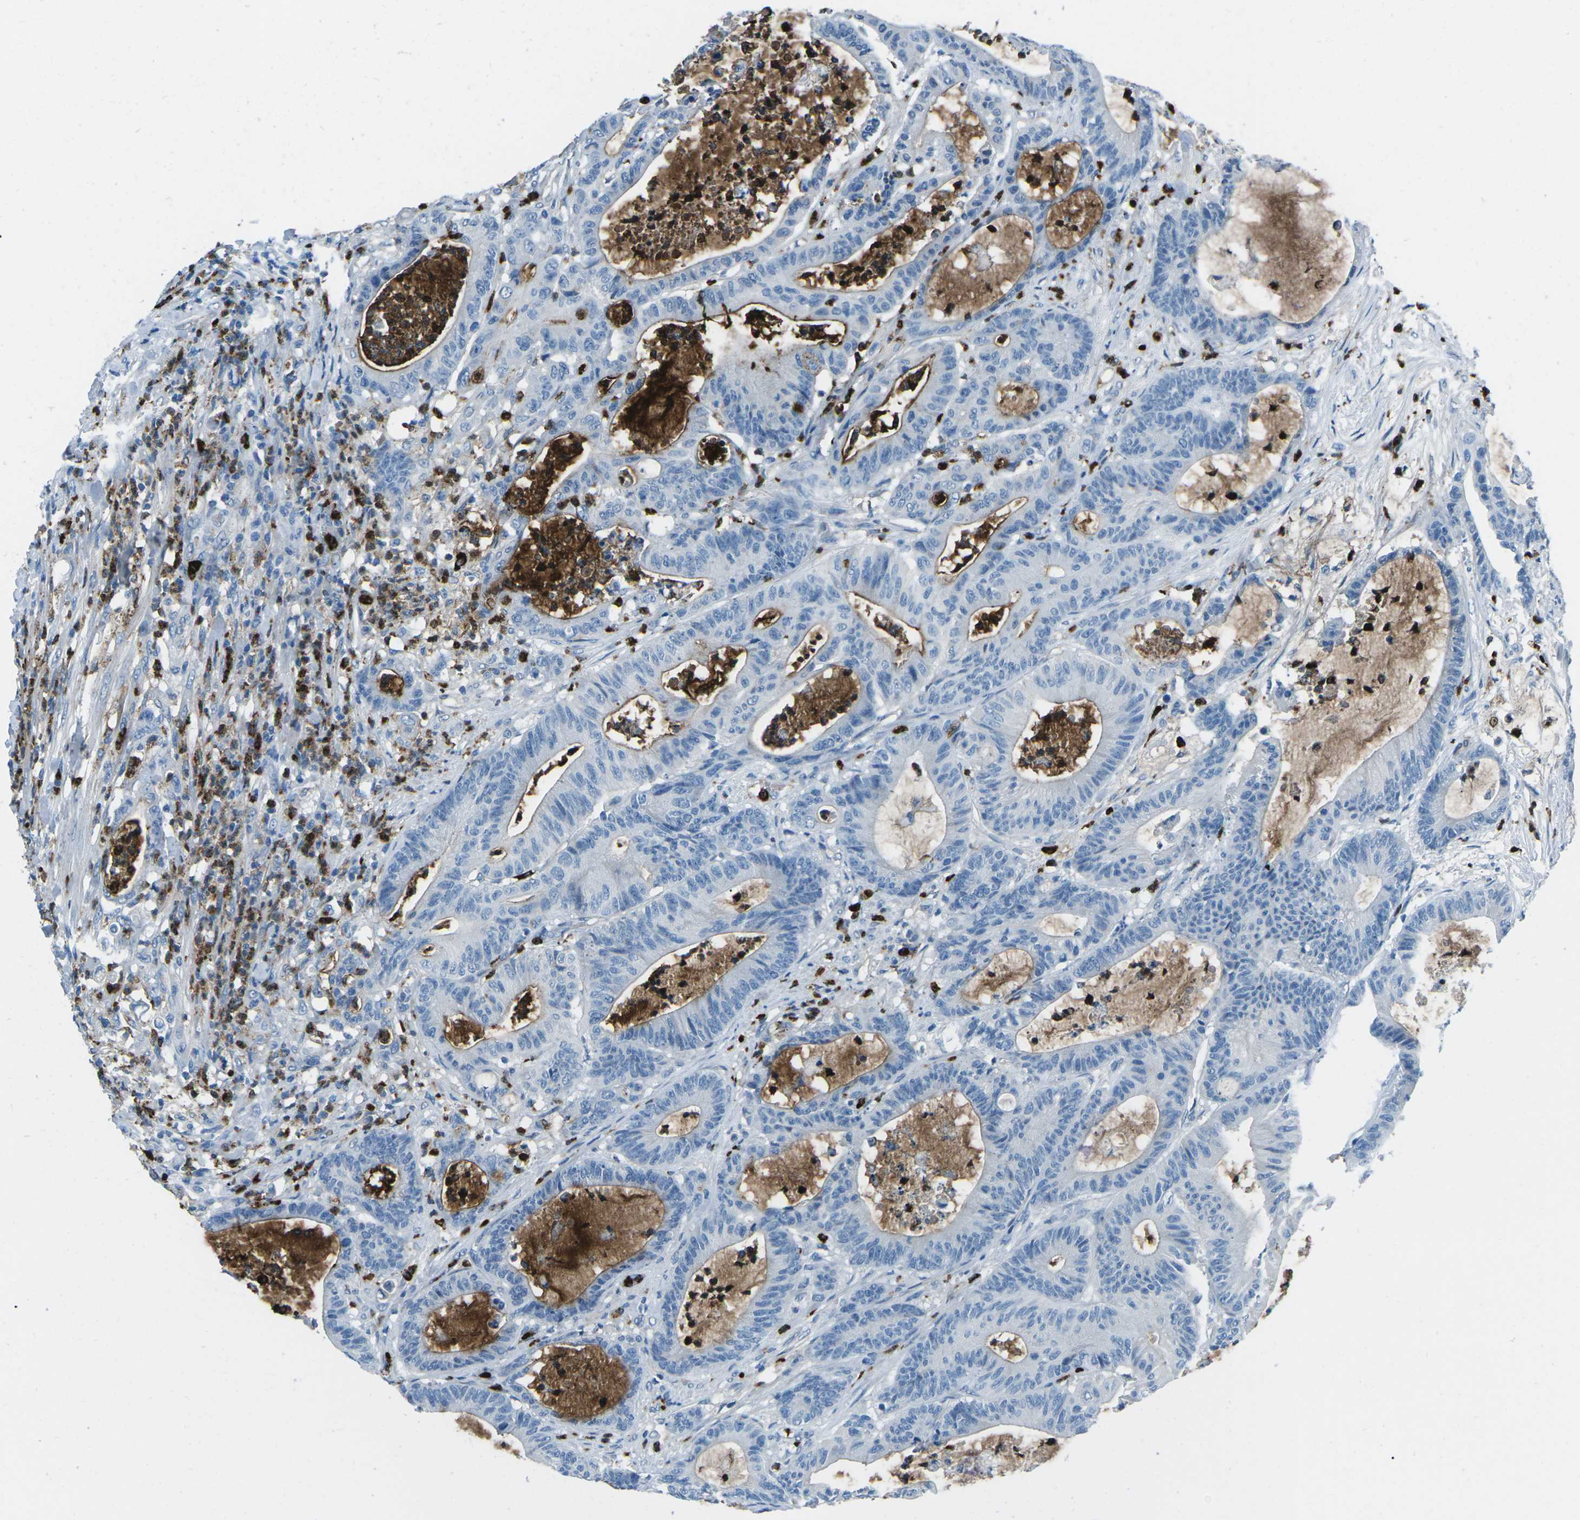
{"staining": {"intensity": "negative", "quantity": "none", "location": "none"}, "tissue": "colorectal cancer", "cell_type": "Tumor cells", "image_type": "cancer", "snomed": [{"axis": "morphology", "description": "Adenocarcinoma, NOS"}, {"axis": "topography", "description": "Colon"}], "caption": "Protein analysis of colorectal cancer (adenocarcinoma) exhibits no significant staining in tumor cells.", "gene": "FCN1", "patient": {"sex": "female", "age": 84}}